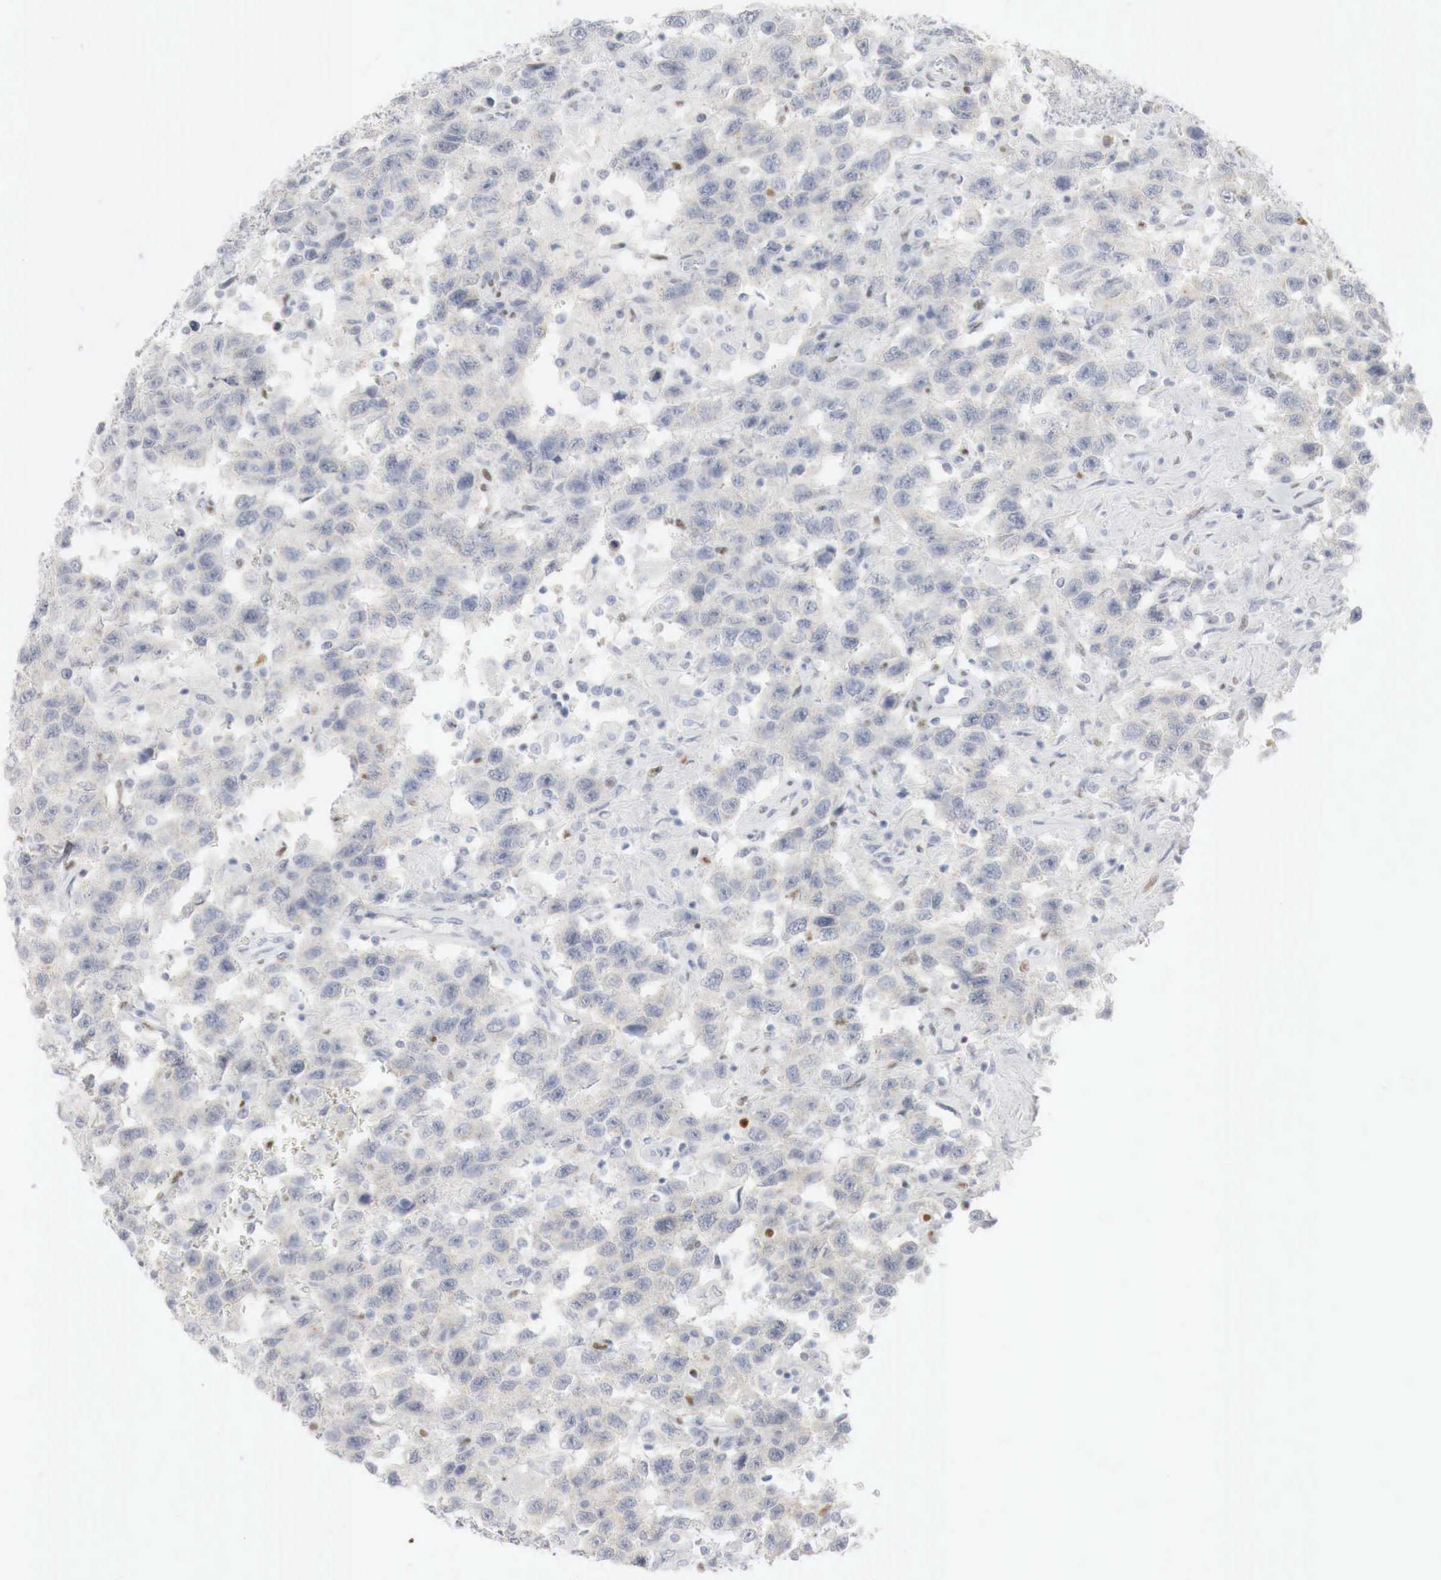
{"staining": {"intensity": "negative", "quantity": "none", "location": "none"}, "tissue": "testis cancer", "cell_type": "Tumor cells", "image_type": "cancer", "snomed": [{"axis": "morphology", "description": "Seminoma, NOS"}, {"axis": "topography", "description": "Testis"}], "caption": "A histopathology image of testis seminoma stained for a protein displays no brown staining in tumor cells. (DAB immunohistochemistry (IHC), high magnification).", "gene": "TP63", "patient": {"sex": "male", "age": 41}}